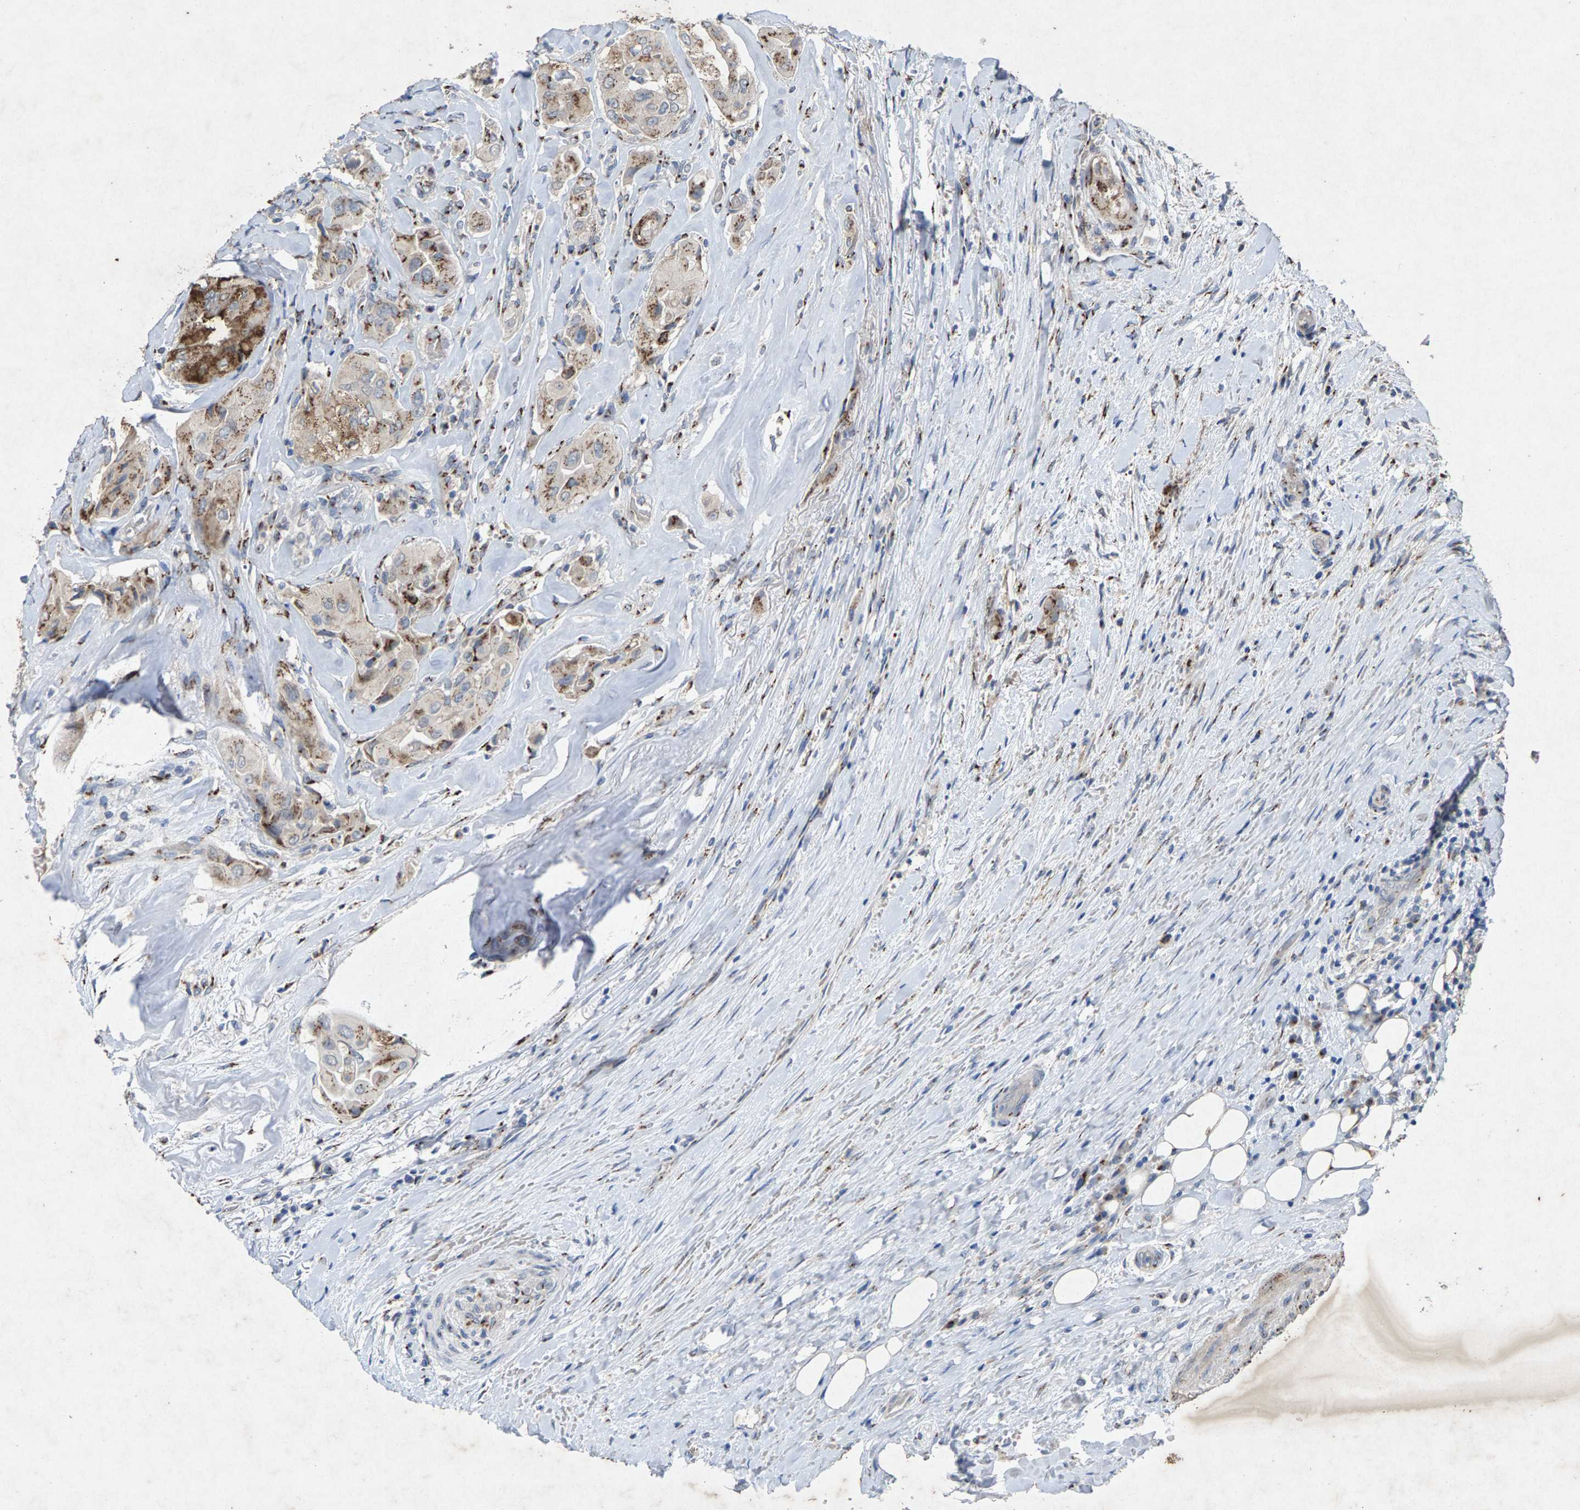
{"staining": {"intensity": "moderate", "quantity": ">75%", "location": "cytoplasmic/membranous"}, "tissue": "thyroid cancer", "cell_type": "Tumor cells", "image_type": "cancer", "snomed": [{"axis": "morphology", "description": "Papillary adenocarcinoma, NOS"}, {"axis": "topography", "description": "Thyroid gland"}], "caption": "Immunohistochemical staining of human papillary adenocarcinoma (thyroid) shows medium levels of moderate cytoplasmic/membranous positivity in about >75% of tumor cells.", "gene": "MAN2A1", "patient": {"sex": "female", "age": 59}}